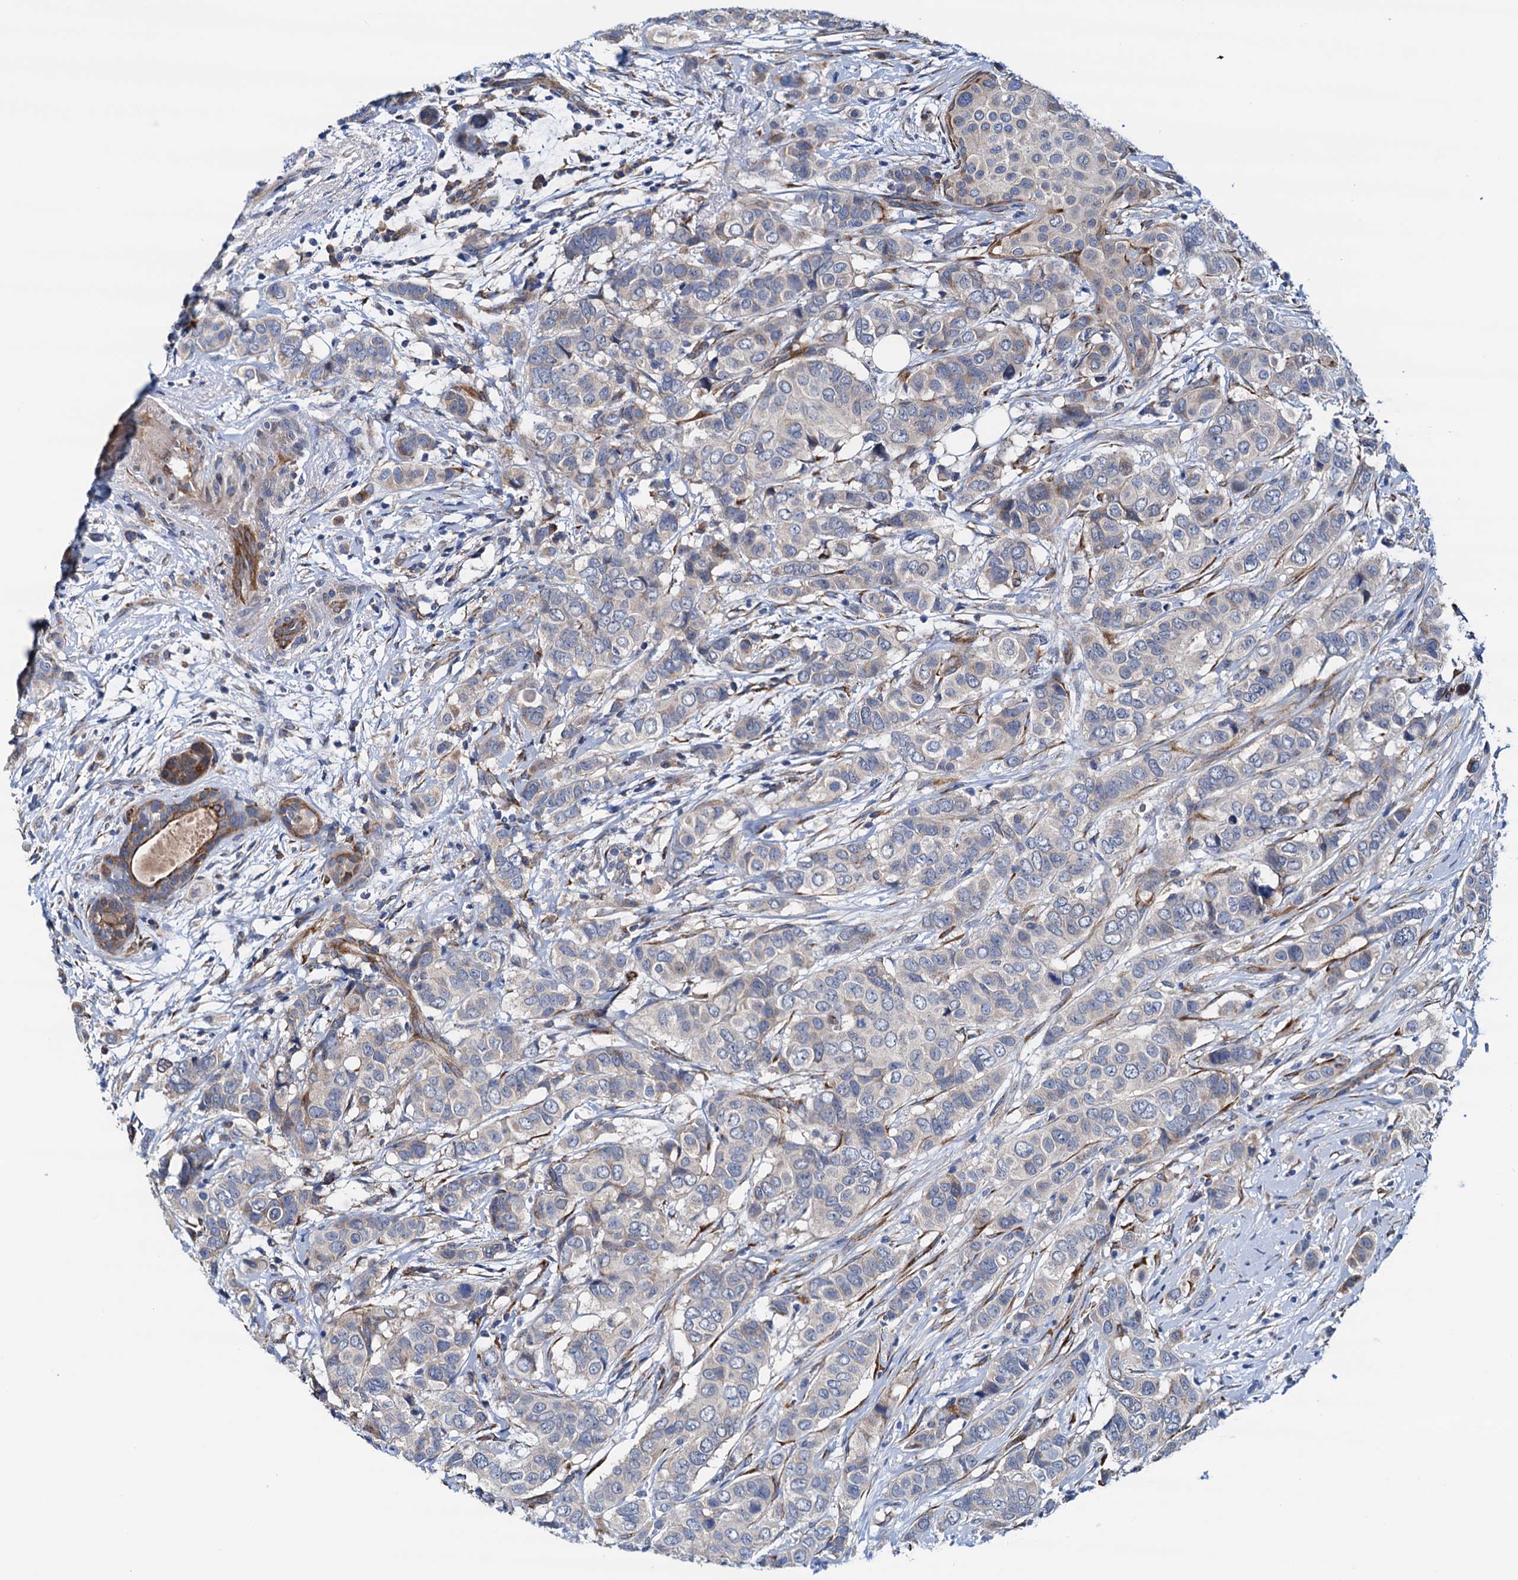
{"staining": {"intensity": "weak", "quantity": "<25%", "location": "cytoplasmic/membranous"}, "tissue": "breast cancer", "cell_type": "Tumor cells", "image_type": "cancer", "snomed": [{"axis": "morphology", "description": "Lobular carcinoma"}, {"axis": "topography", "description": "Breast"}], "caption": "An immunohistochemistry photomicrograph of breast cancer is shown. There is no staining in tumor cells of breast cancer.", "gene": "RASSF9", "patient": {"sex": "female", "age": 51}}